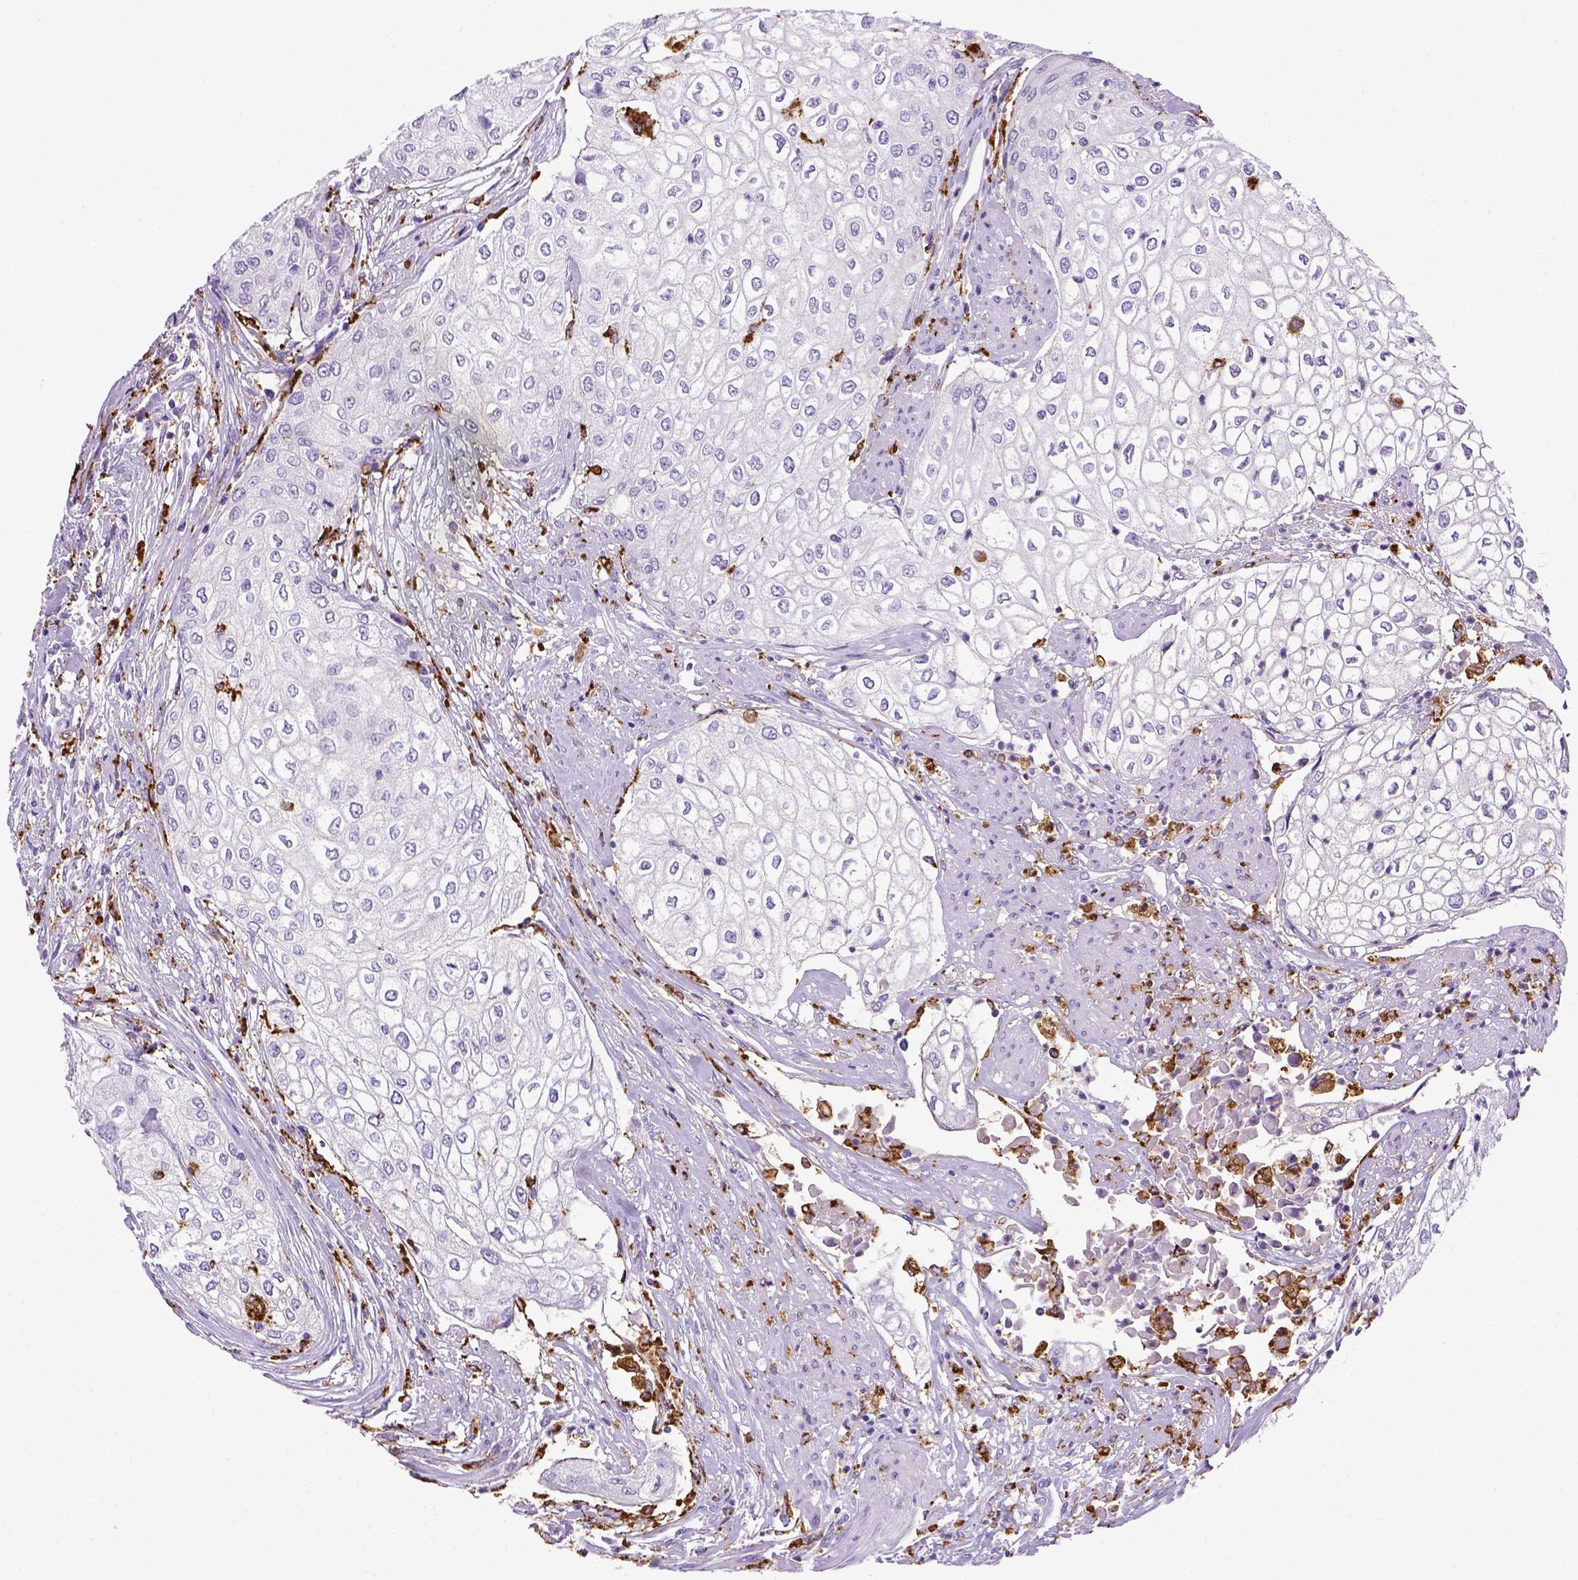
{"staining": {"intensity": "negative", "quantity": "none", "location": "none"}, "tissue": "urothelial cancer", "cell_type": "Tumor cells", "image_type": "cancer", "snomed": [{"axis": "morphology", "description": "Urothelial carcinoma, High grade"}, {"axis": "topography", "description": "Urinary bladder"}], "caption": "Histopathology image shows no significant protein positivity in tumor cells of urothelial carcinoma (high-grade).", "gene": "CD68", "patient": {"sex": "male", "age": 62}}